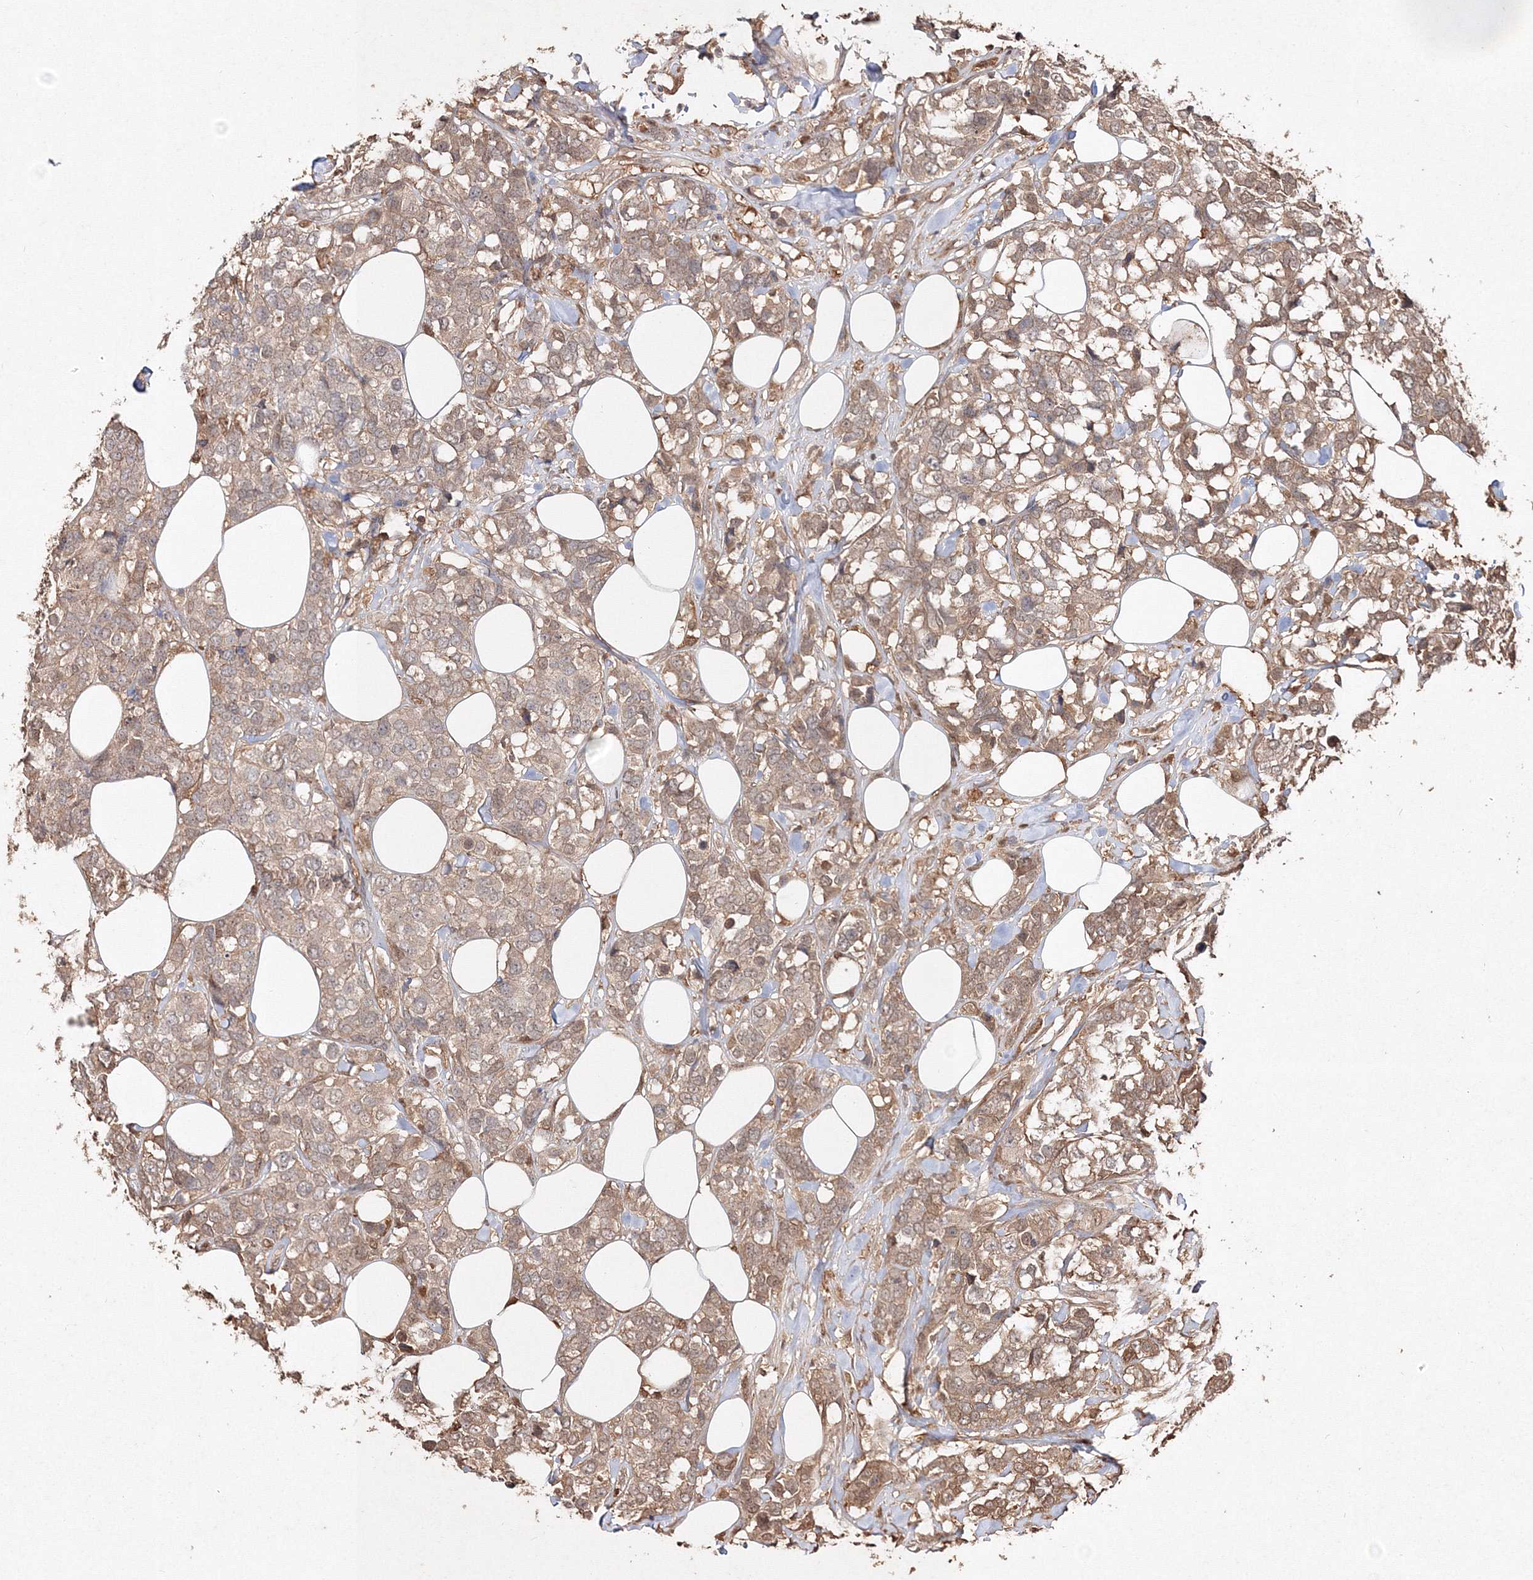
{"staining": {"intensity": "weak", "quantity": ">75%", "location": "cytoplasmic/membranous"}, "tissue": "breast cancer", "cell_type": "Tumor cells", "image_type": "cancer", "snomed": [{"axis": "morphology", "description": "Lobular carcinoma"}, {"axis": "topography", "description": "Breast"}], "caption": "DAB (3,3'-diaminobenzidine) immunohistochemical staining of breast cancer (lobular carcinoma) reveals weak cytoplasmic/membranous protein positivity in approximately >75% of tumor cells. (IHC, brightfield microscopy, high magnification).", "gene": "S100A11", "patient": {"sex": "female", "age": 59}}